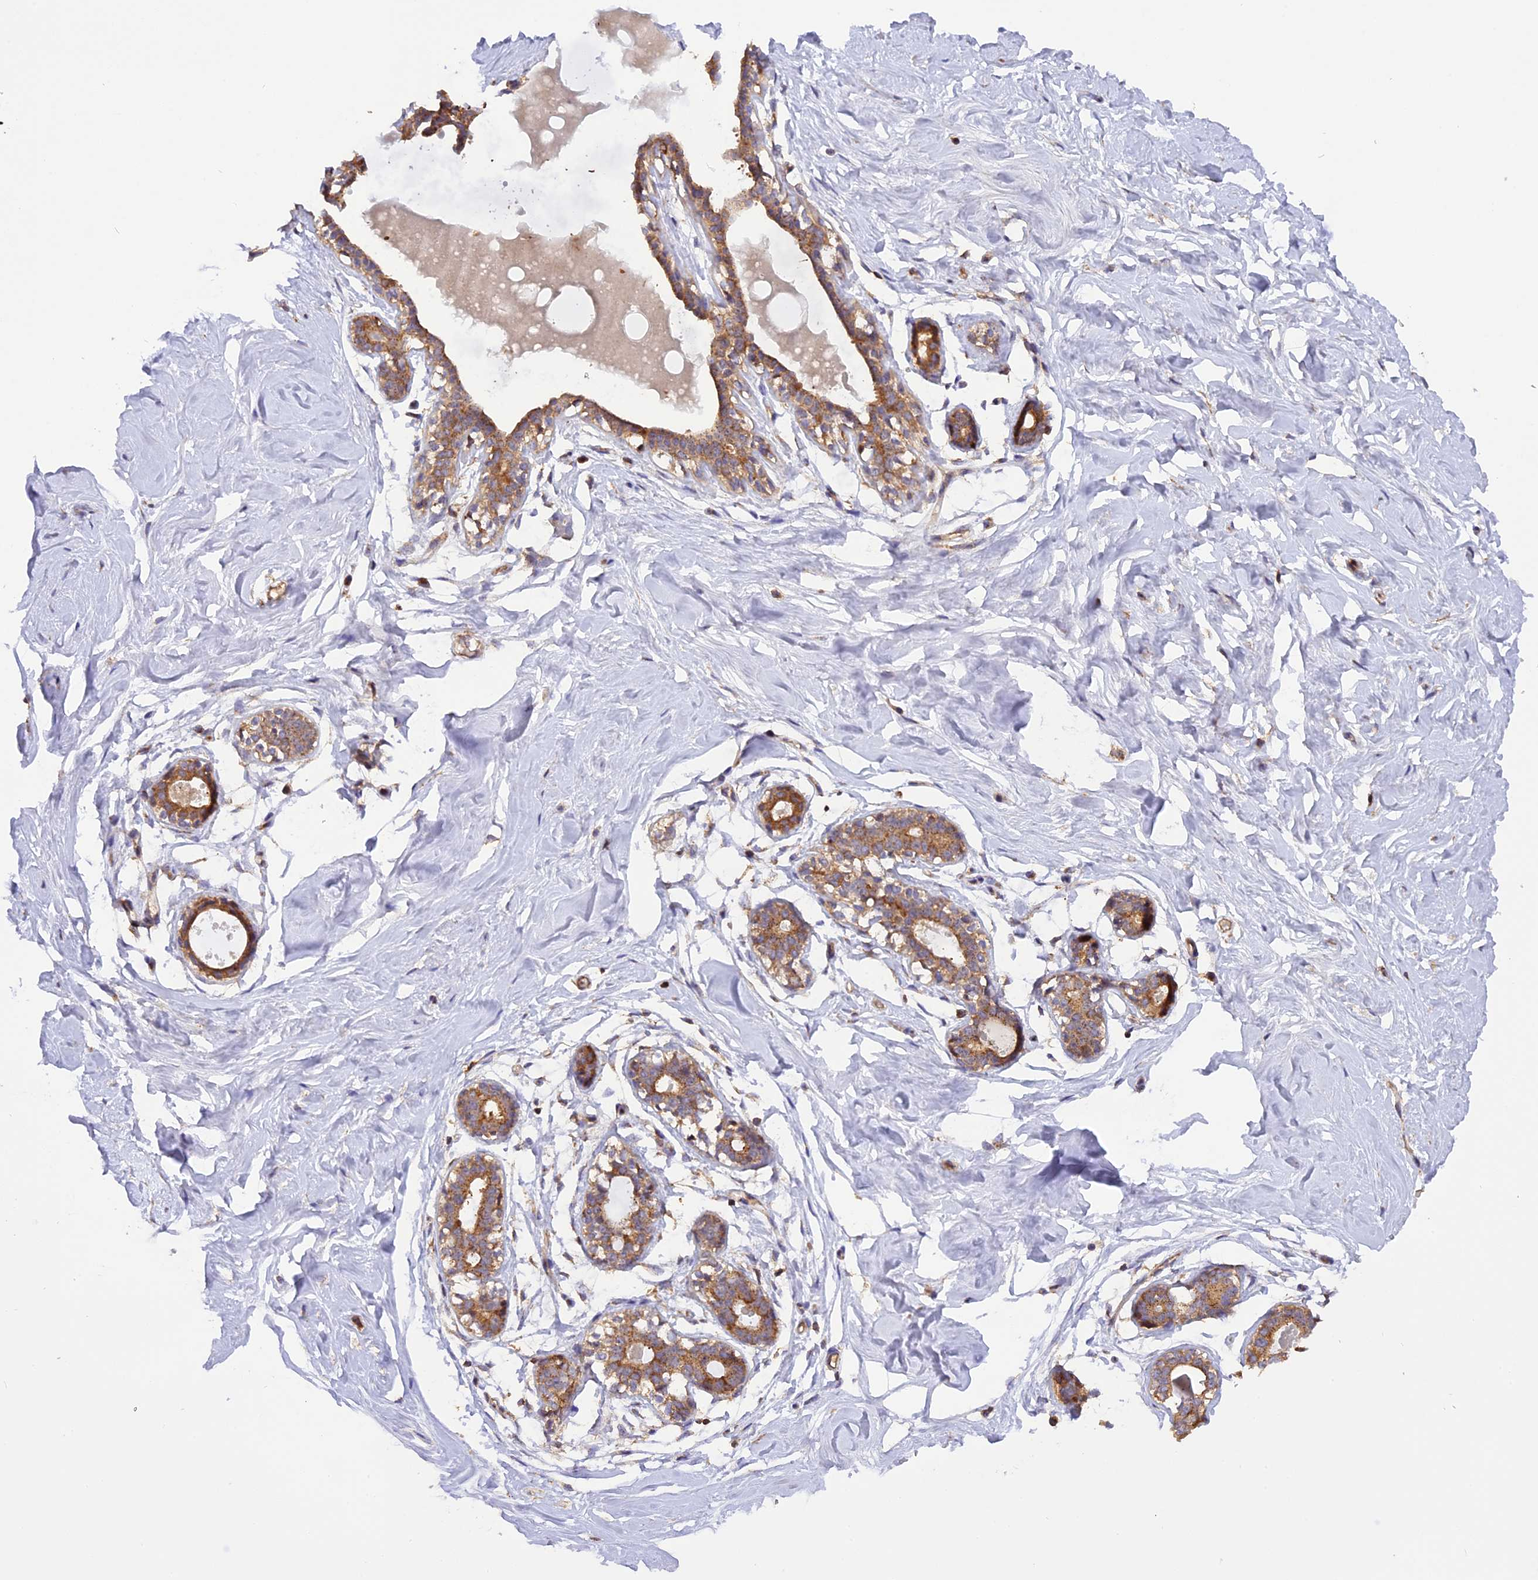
{"staining": {"intensity": "negative", "quantity": "none", "location": "none"}, "tissue": "breast", "cell_type": "Adipocytes", "image_type": "normal", "snomed": [{"axis": "morphology", "description": "Normal tissue, NOS"}, {"axis": "morphology", "description": "Adenoma, NOS"}, {"axis": "topography", "description": "Breast"}], "caption": "High magnification brightfield microscopy of normal breast stained with DAB (3,3'-diaminobenzidine) (brown) and counterstained with hematoxylin (blue): adipocytes show no significant expression. (DAB immunohistochemistry visualized using brightfield microscopy, high magnification).", "gene": "PEX3", "patient": {"sex": "female", "age": 23}}